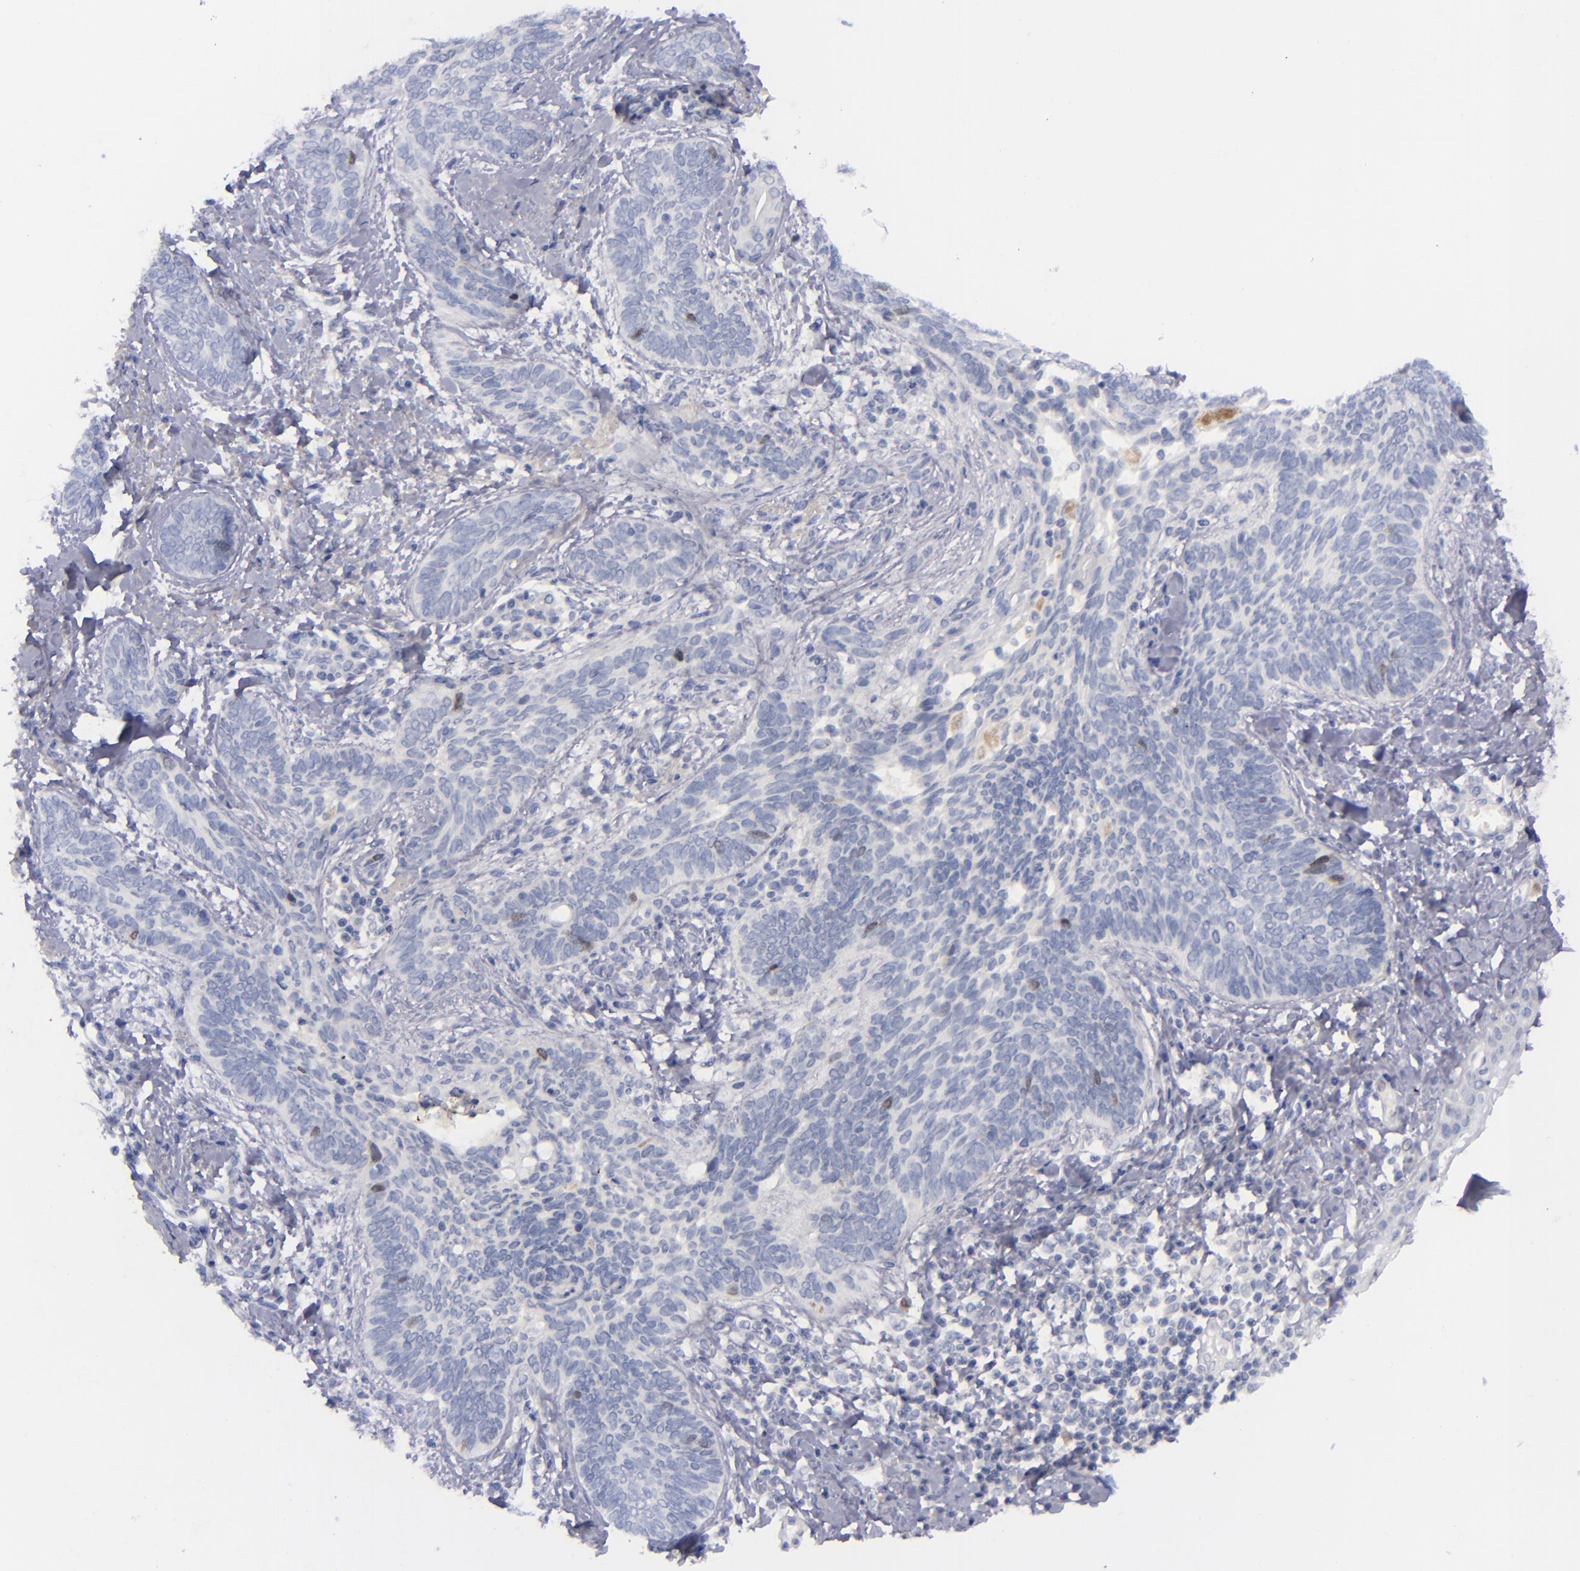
{"staining": {"intensity": "weak", "quantity": "<25%", "location": "nuclear"}, "tissue": "skin cancer", "cell_type": "Tumor cells", "image_type": "cancer", "snomed": [{"axis": "morphology", "description": "Basal cell carcinoma"}, {"axis": "topography", "description": "Skin"}], "caption": "This is an immunohistochemistry (IHC) histopathology image of human skin cancer (basal cell carcinoma). There is no positivity in tumor cells.", "gene": "AURKA", "patient": {"sex": "female", "age": 81}}